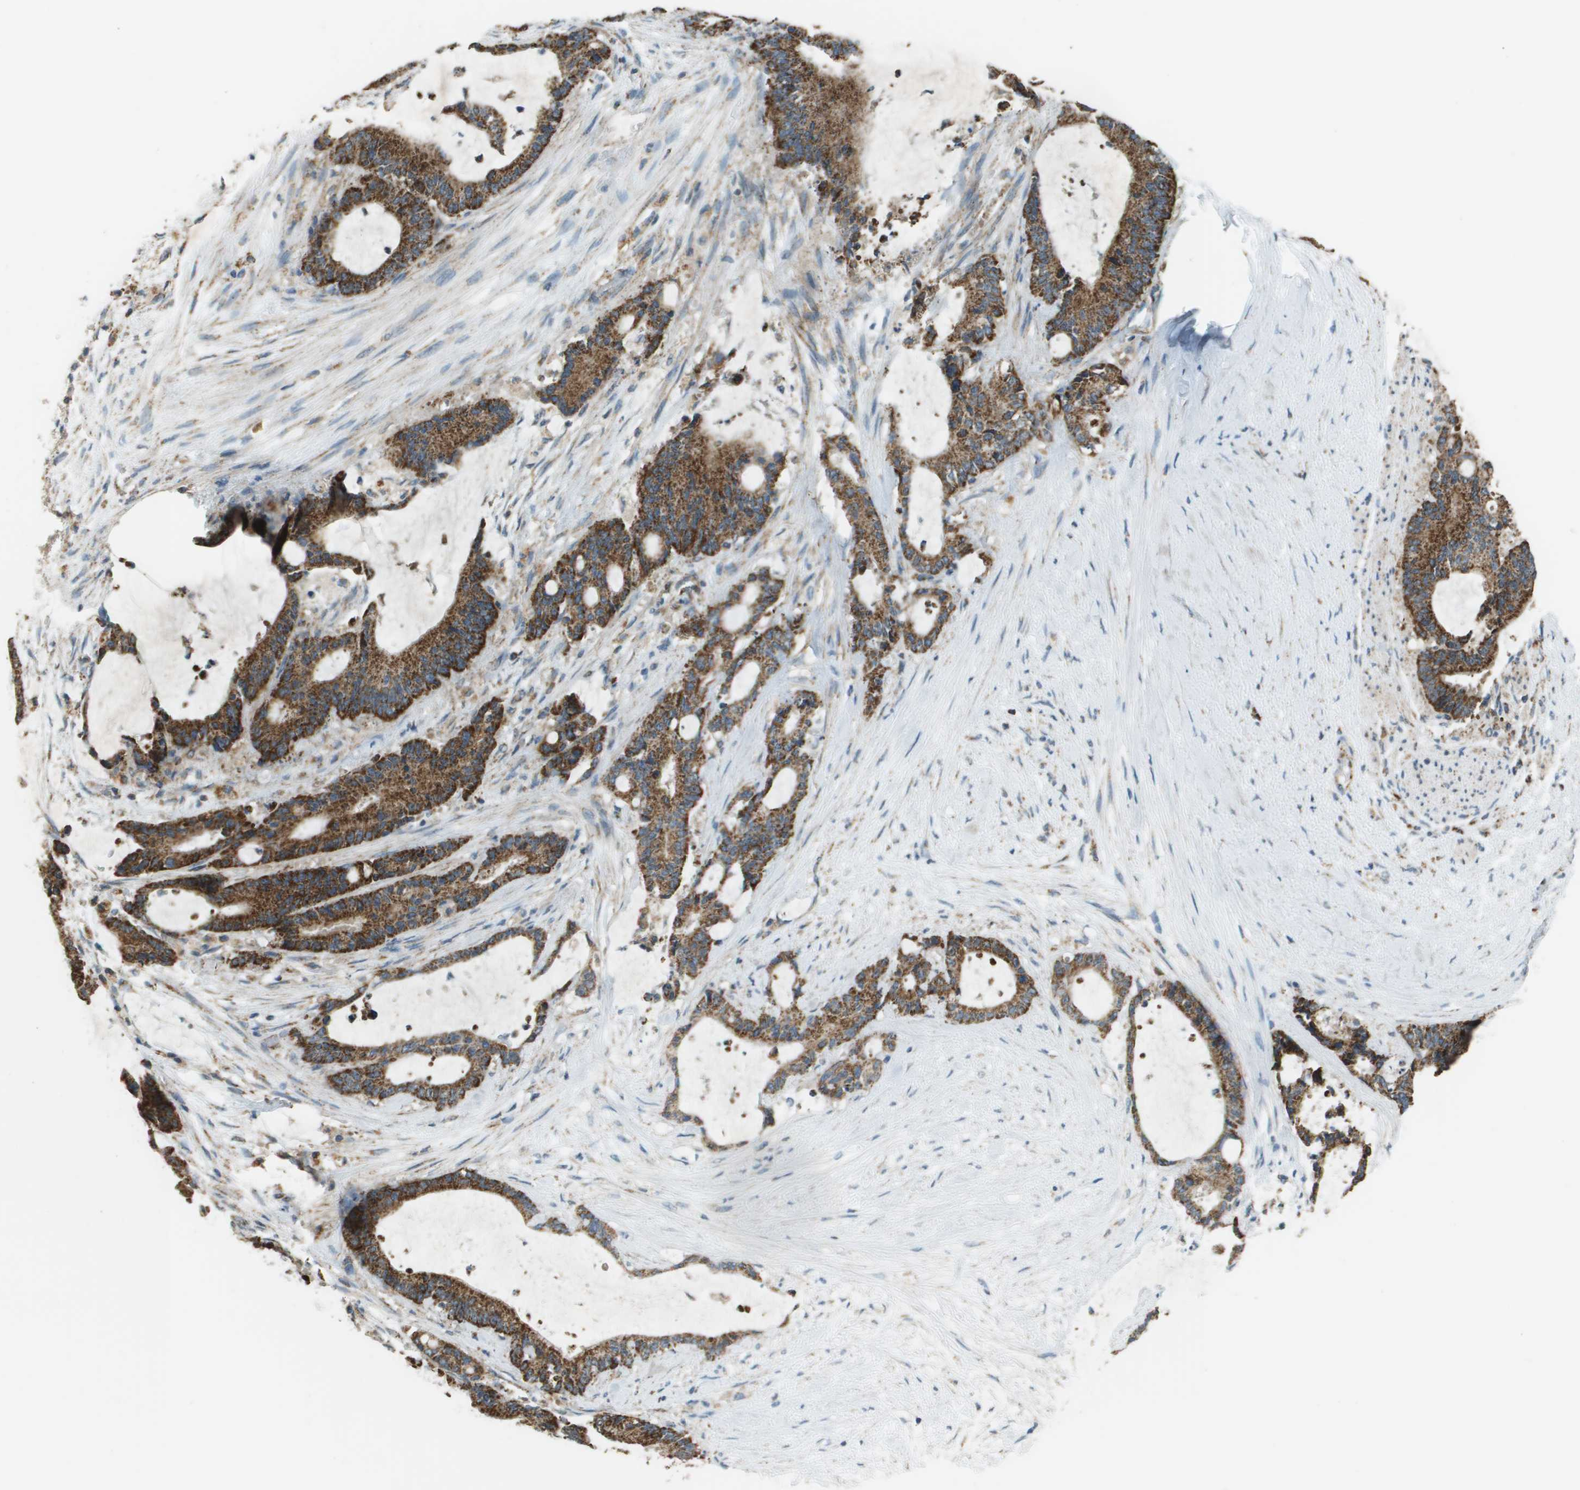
{"staining": {"intensity": "strong", "quantity": ">75%", "location": "cytoplasmic/membranous"}, "tissue": "liver cancer", "cell_type": "Tumor cells", "image_type": "cancer", "snomed": [{"axis": "morphology", "description": "Cholangiocarcinoma"}, {"axis": "topography", "description": "Liver"}], "caption": "High-power microscopy captured an immunohistochemistry (IHC) histopathology image of liver cholangiocarcinoma, revealing strong cytoplasmic/membranous expression in about >75% of tumor cells.", "gene": "FH", "patient": {"sex": "female", "age": 73}}